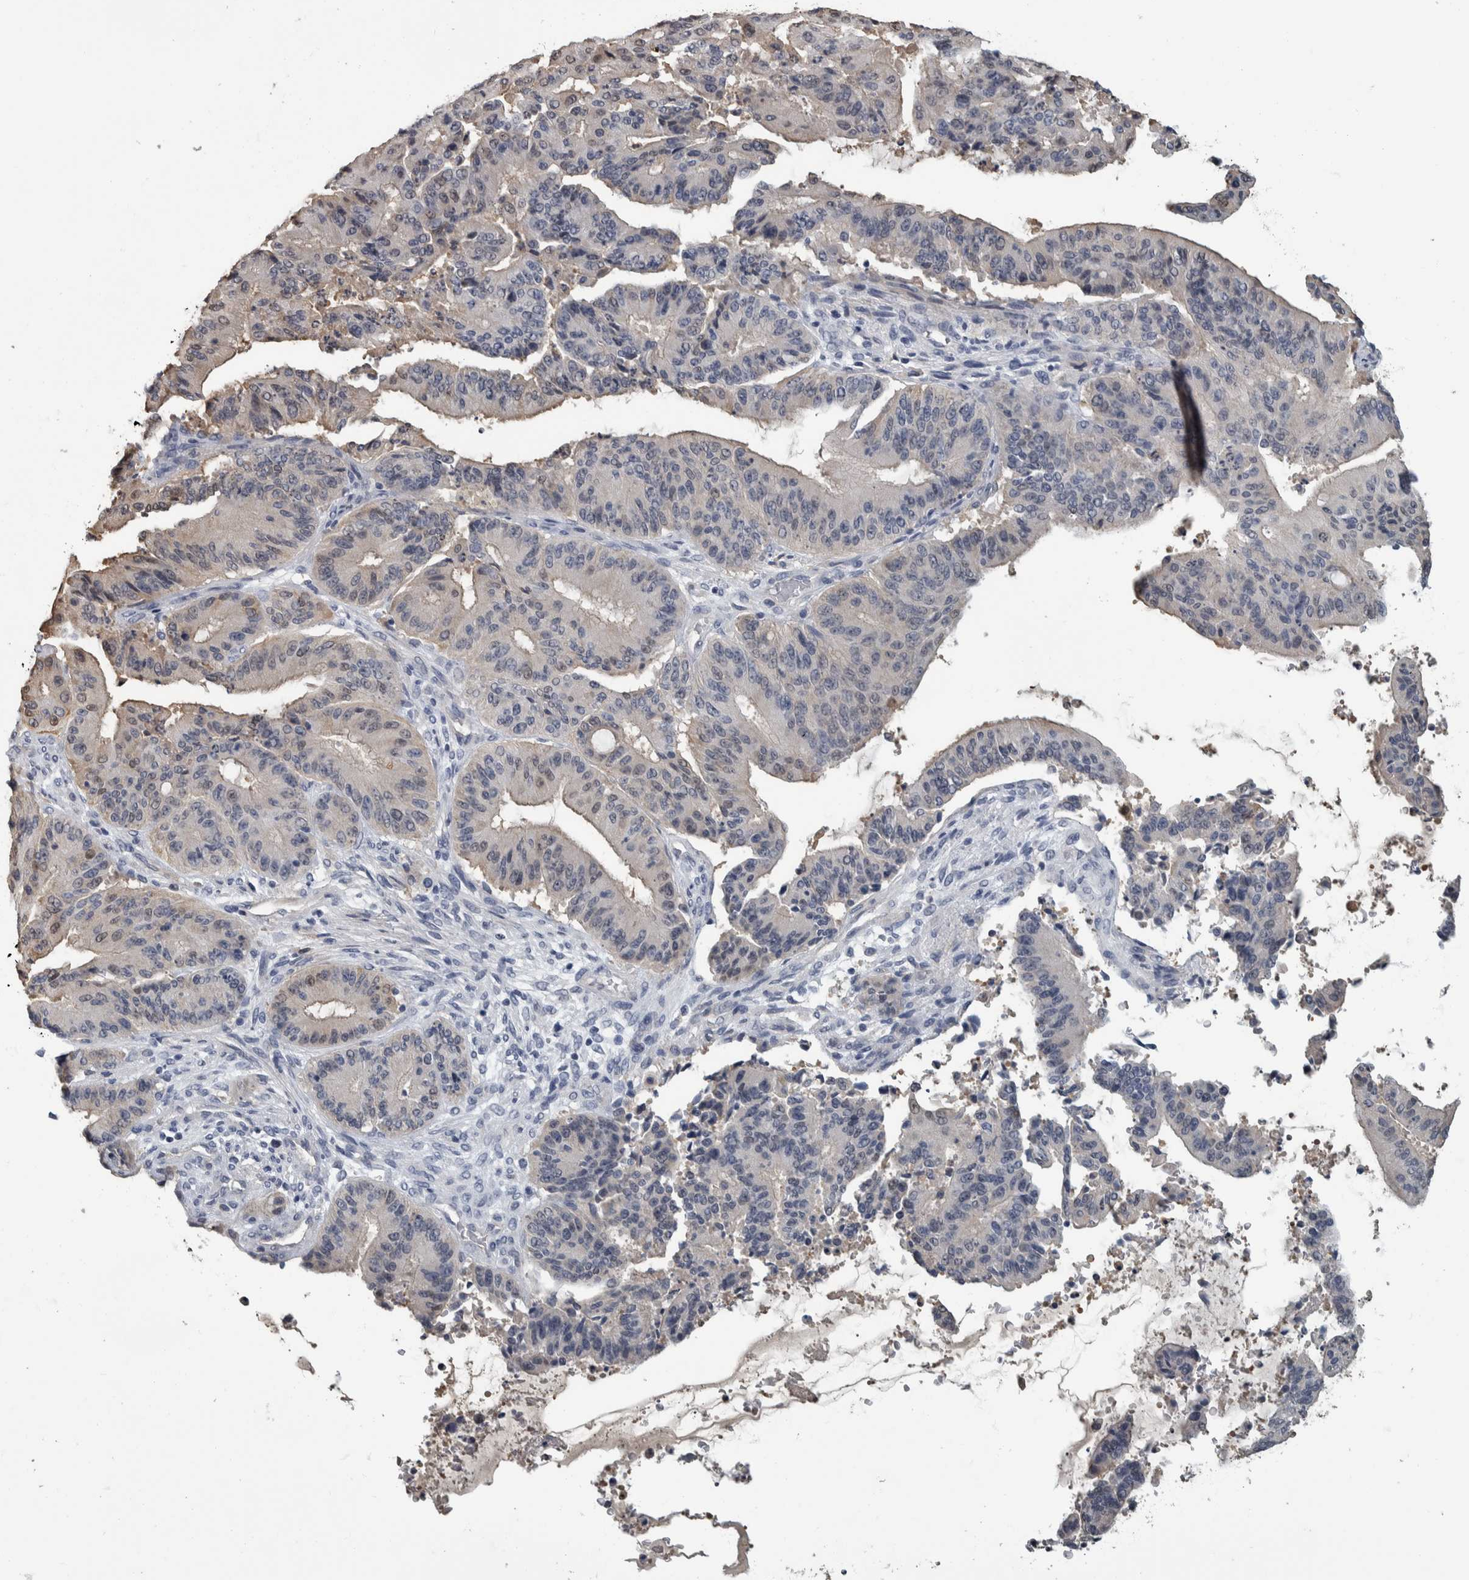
{"staining": {"intensity": "weak", "quantity": "<25%", "location": "cytoplasmic/membranous"}, "tissue": "liver cancer", "cell_type": "Tumor cells", "image_type": "cancer", "snomed": [{"axis": "morphology", "description": "Normal tissue, NOS"}, {"axis": "morphology", "description": "Cholangiocarcinoma"}, {"axis": "topography", "description": "Liver"}, {"axis": "topography", "description": "Peripheral nerve tissue"}], "caption": "Immunohistochemical staining of liver cancer displays no significant staining in tumor cells.", "gene": "CAVIN4", "patient": {"sex": "female", "age": 73}}